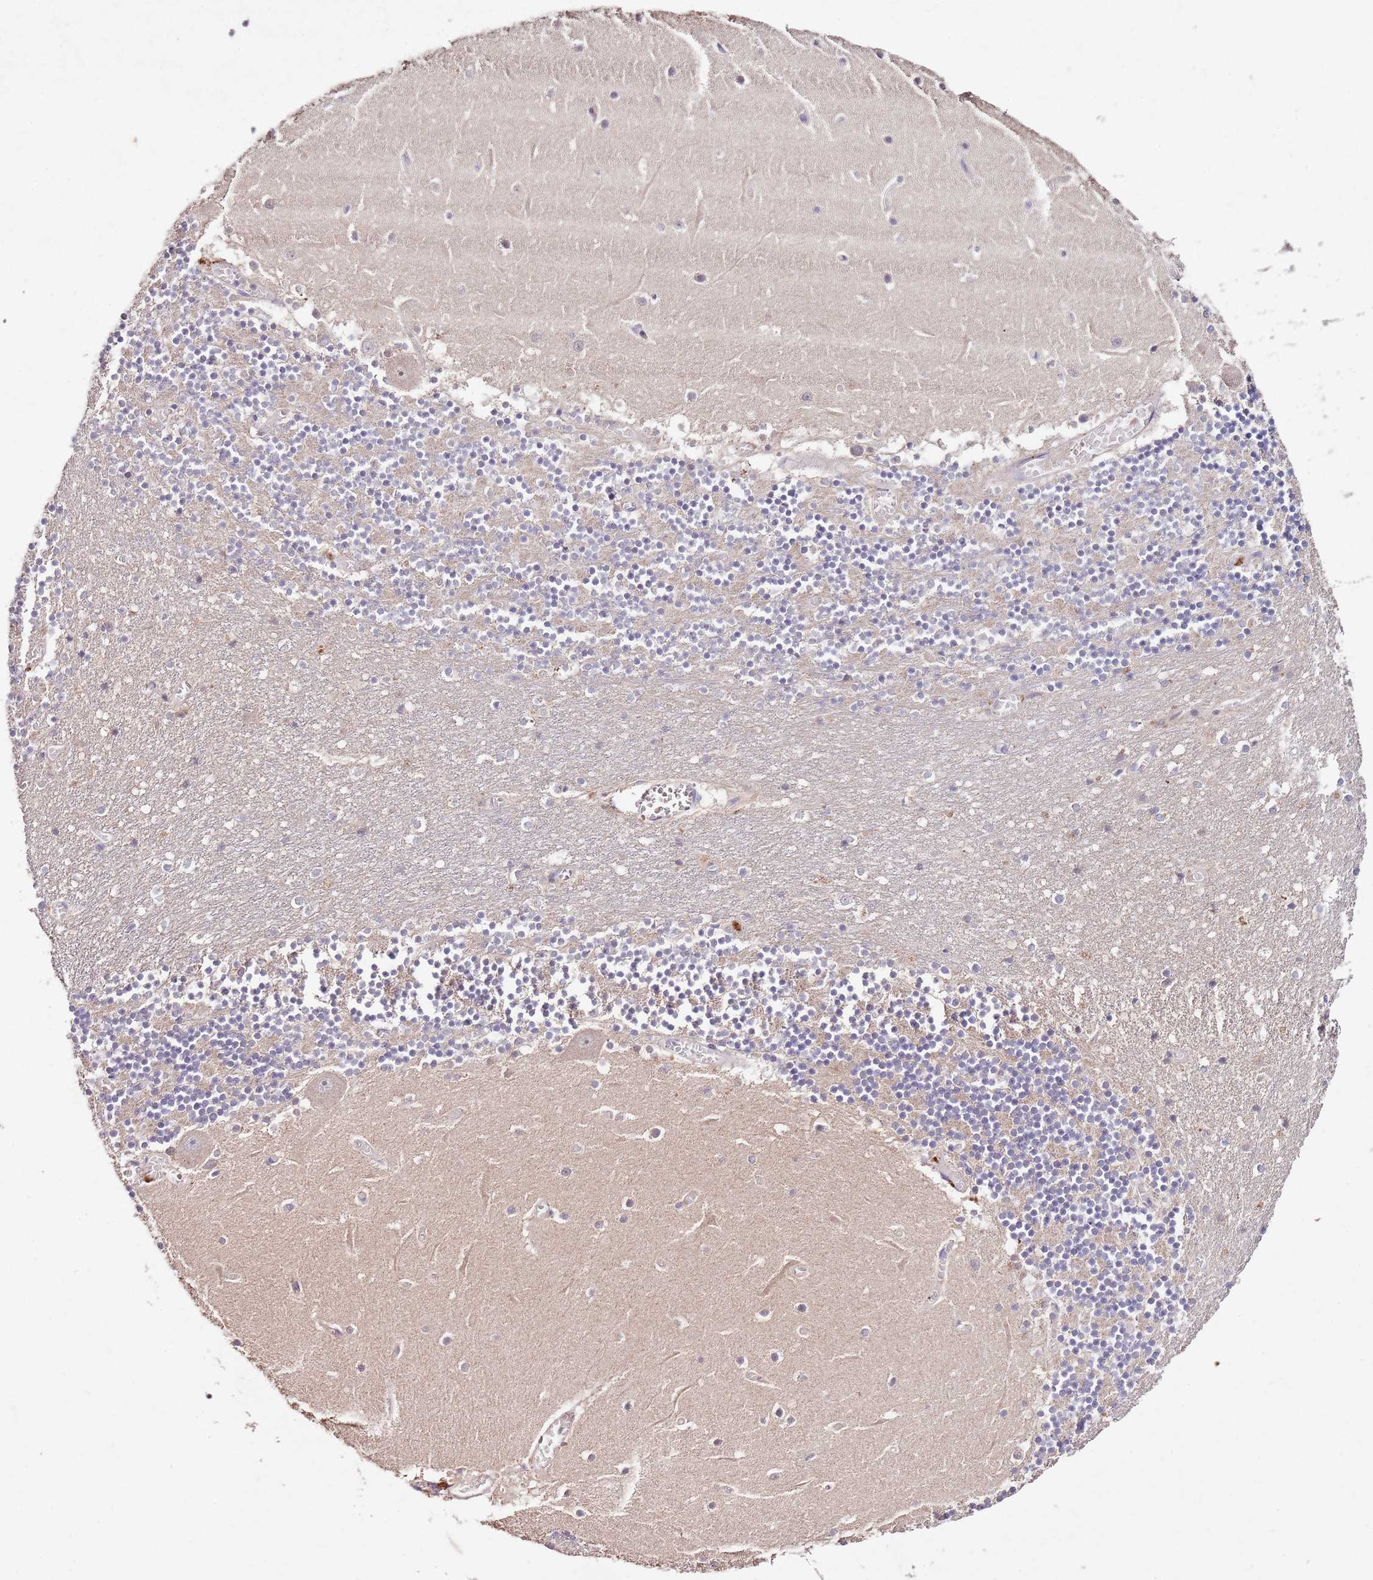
{"staining": {"intensity": "negative", "quantity": "none", "location": "none"}, "tissue": "cerebellum", "cell_type": "Cells in granular layer", "image_type": "normal", "snomed": [{"axis": "morphology", "description": "Normal tissue, NOS"}, {"axis": "topography", "description": "Cerebellum"}], "caption": "DAB (3,3'-diaminobenzidine) immunohistochemical staining of unremarkable human cerebellum shows no significant expression in cells in granular layer.", "gene": "NRDE2", "patient": {"sex": "female", "age": 28}}